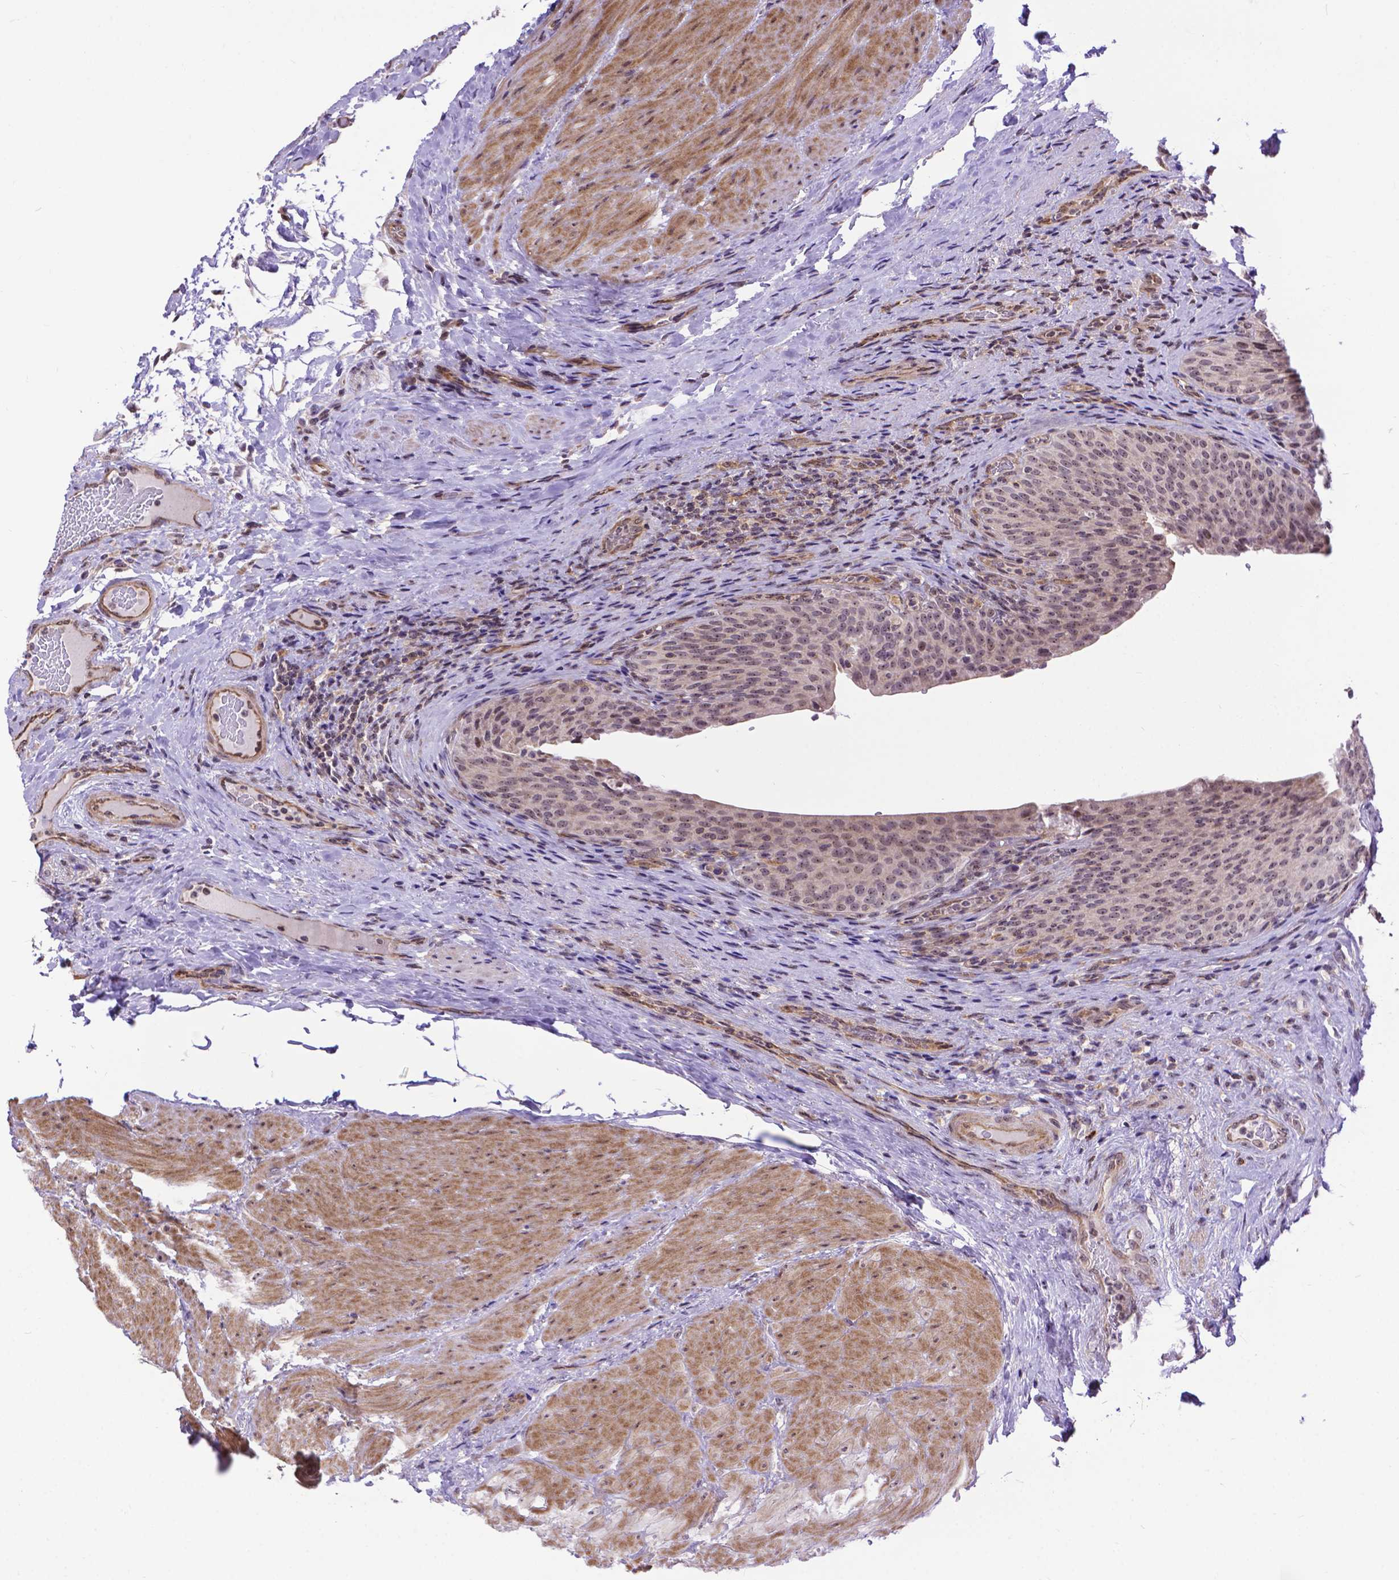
{"staining": {"intensity": "moderate", "quantity": "25%-75%", "location": "nuclear"}, "tissue": "urinary bladder", "cell_type": "Urothelial cells", "image_type": "normal", "snomed": [{"axis": "morphology", "description": "Normal tissue, NOS"}, {"axis": "topography", "description": "Urinary bladder"}, {"axis": "topography", "description": "Peripheral nerve tissue"}], "caption": "Immunohistochemical staining of normal human urinary bladder demonstrates 25%-75% levels of moderate nuclear protein expression in approximately 25%-75% of urothelial cells.", "gene": "TMEM135", "patient": {"sex": "male", "age": 66}}